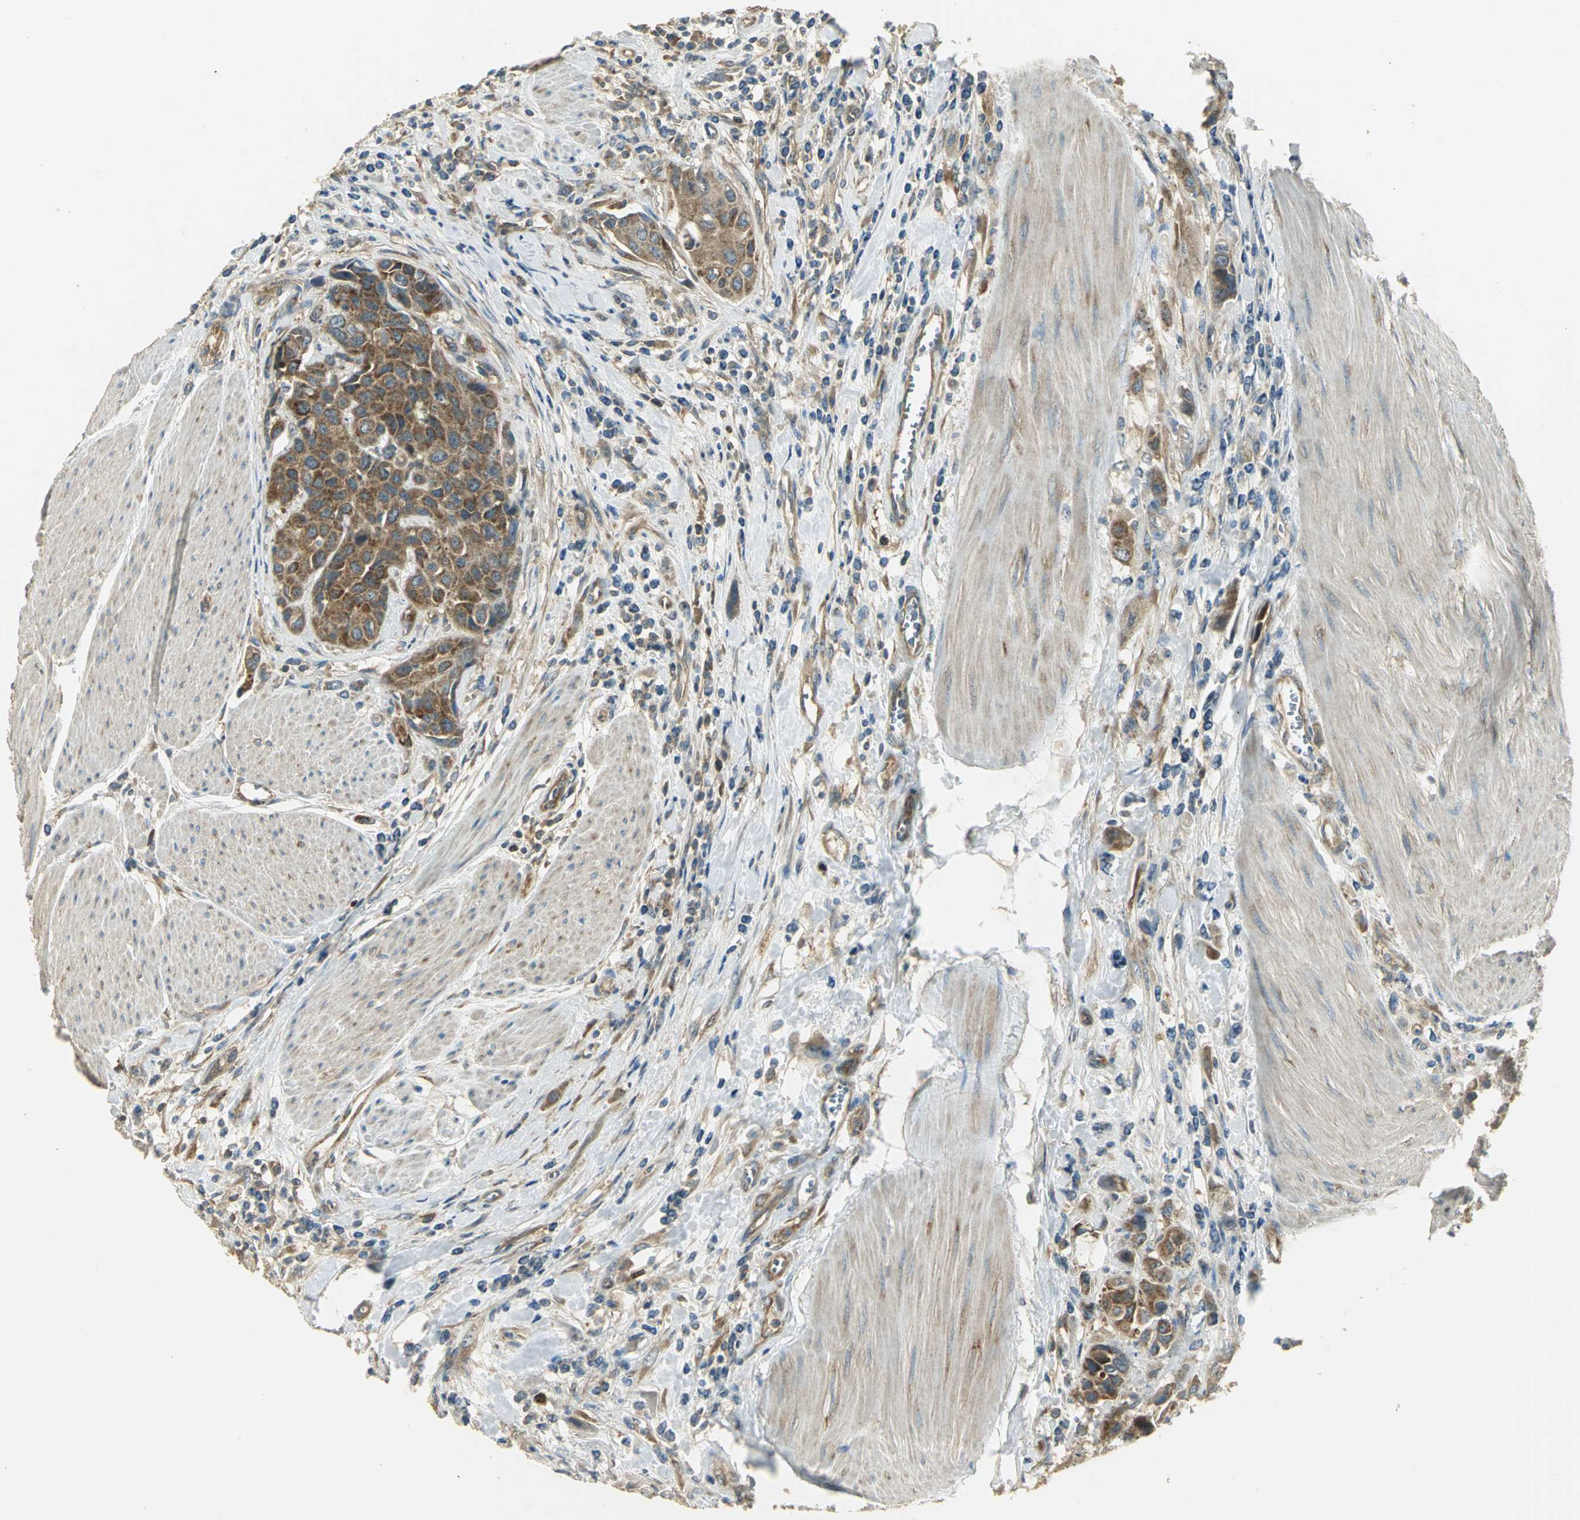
{"staining": {"intensity": "strong", "quantity": ">75%", "location": "cytoplasmic/membranous"}, "tissue": "urothelial cancer", "cell_type": "Tumor cells", "image_type": "cancer", "snomed": [{"axis": "morphology", "description": "Urothelial carcinoma, High grade"}, {"axis": "topography", "description": "Urinary bladder"}], "caption": "A micrograph of urothelial cancer stained for a protein shows strong cytoplasmic/membranous brown staining in tumor cells. (brown staining indicates protein expression, while blue staining denotes nuclei).", "gene": "RARS1", "patient": {"sex": "male", "age": 50}}